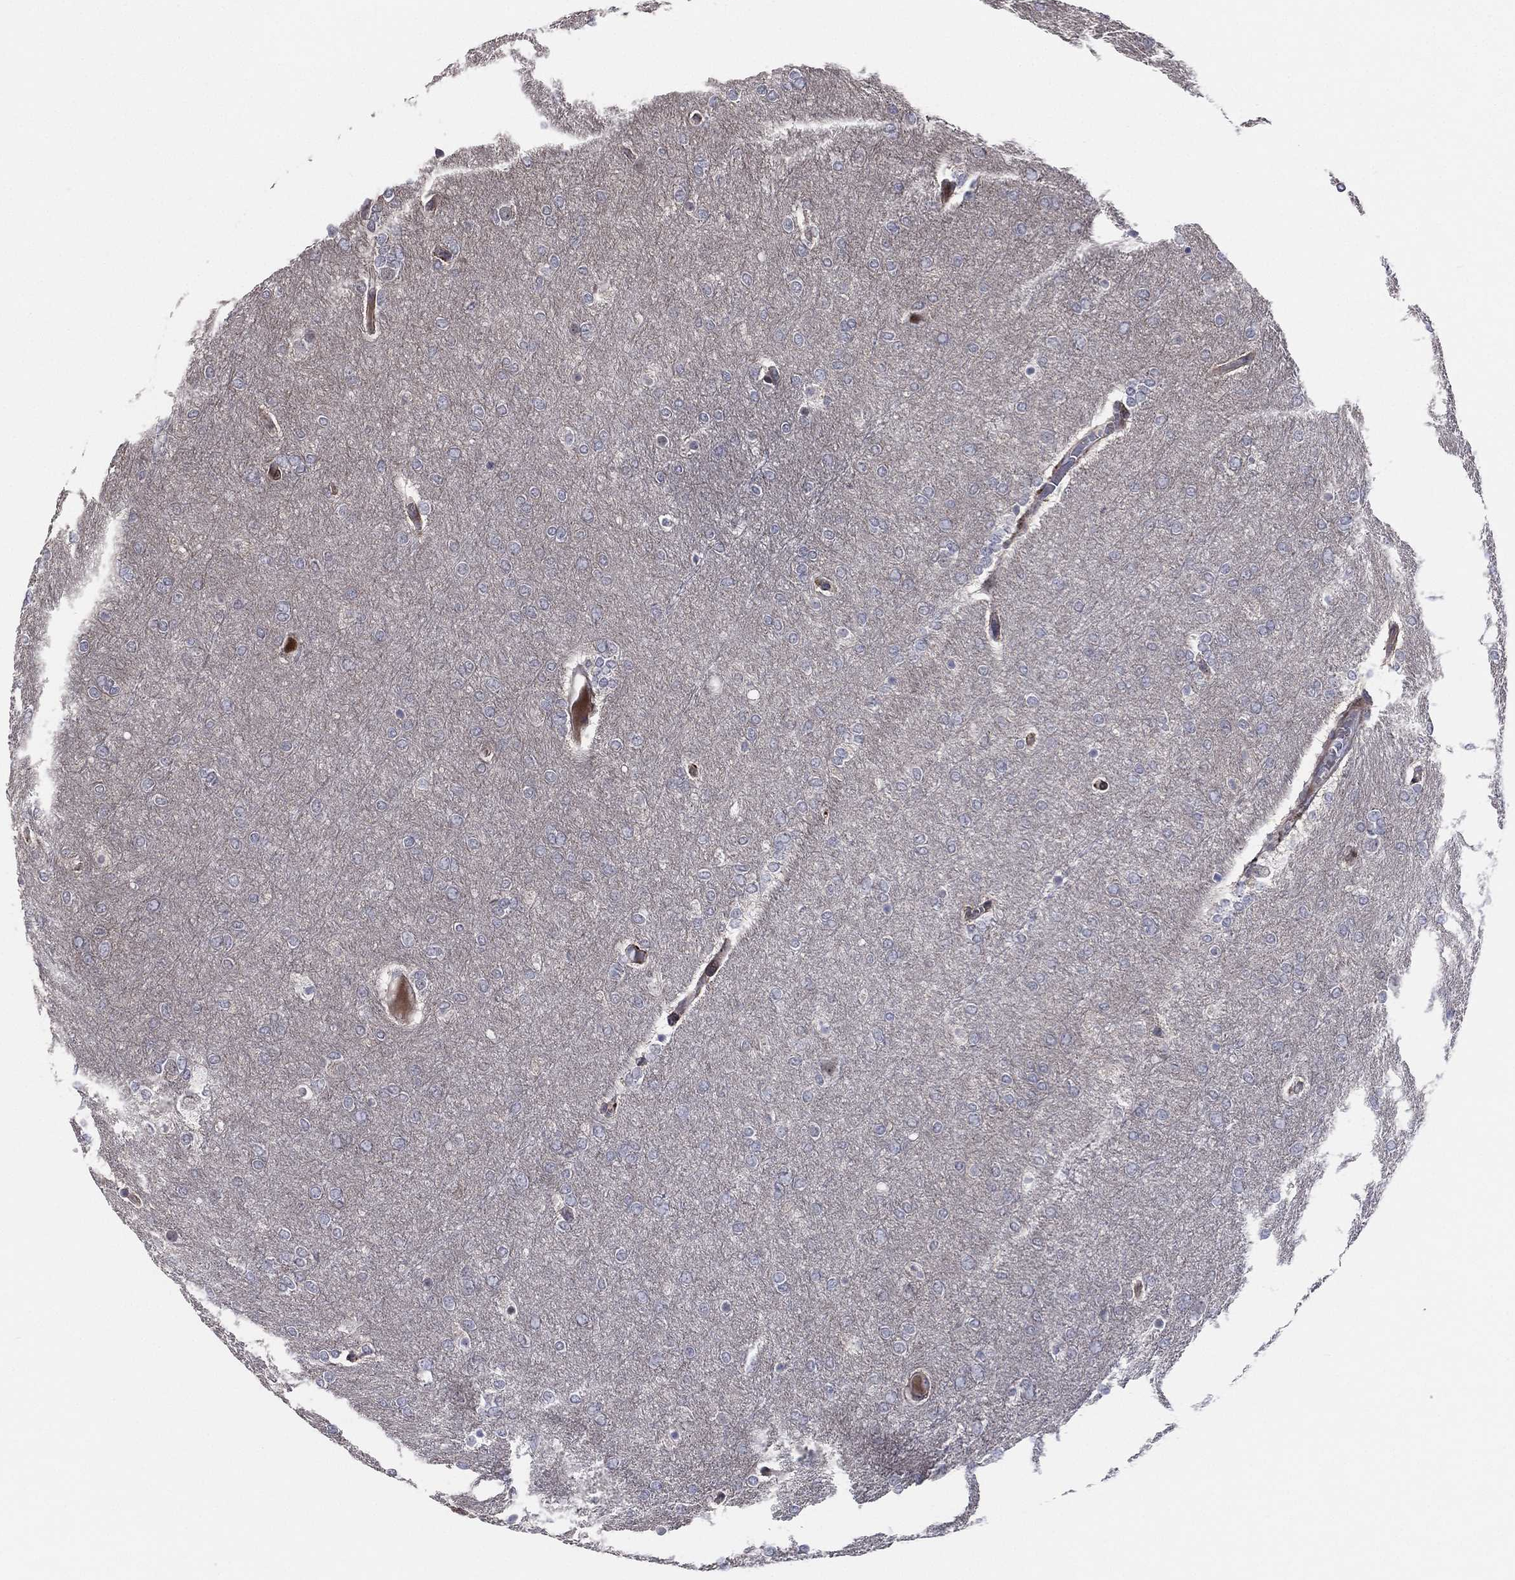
{"staining": {"intensity": "negative", "quantity": "none", "location": "none"}, "tissue": "glioma", "cell_type": "Tumor cells", "image_type": "cancer", "snomed": [{"axis": "morphology", "description": "Glioma, malignant, High grade"}, {"axis": "topography", "description": "Brain"}], "caption": "The image shows no significant staining in tumor cells of glioma. The staining is performed using DAB brown chromogen with nuclei counter-stained in using hematoxylin.", "gene": "UTP14A", "patient": {"sex": "female", "age": 61}}